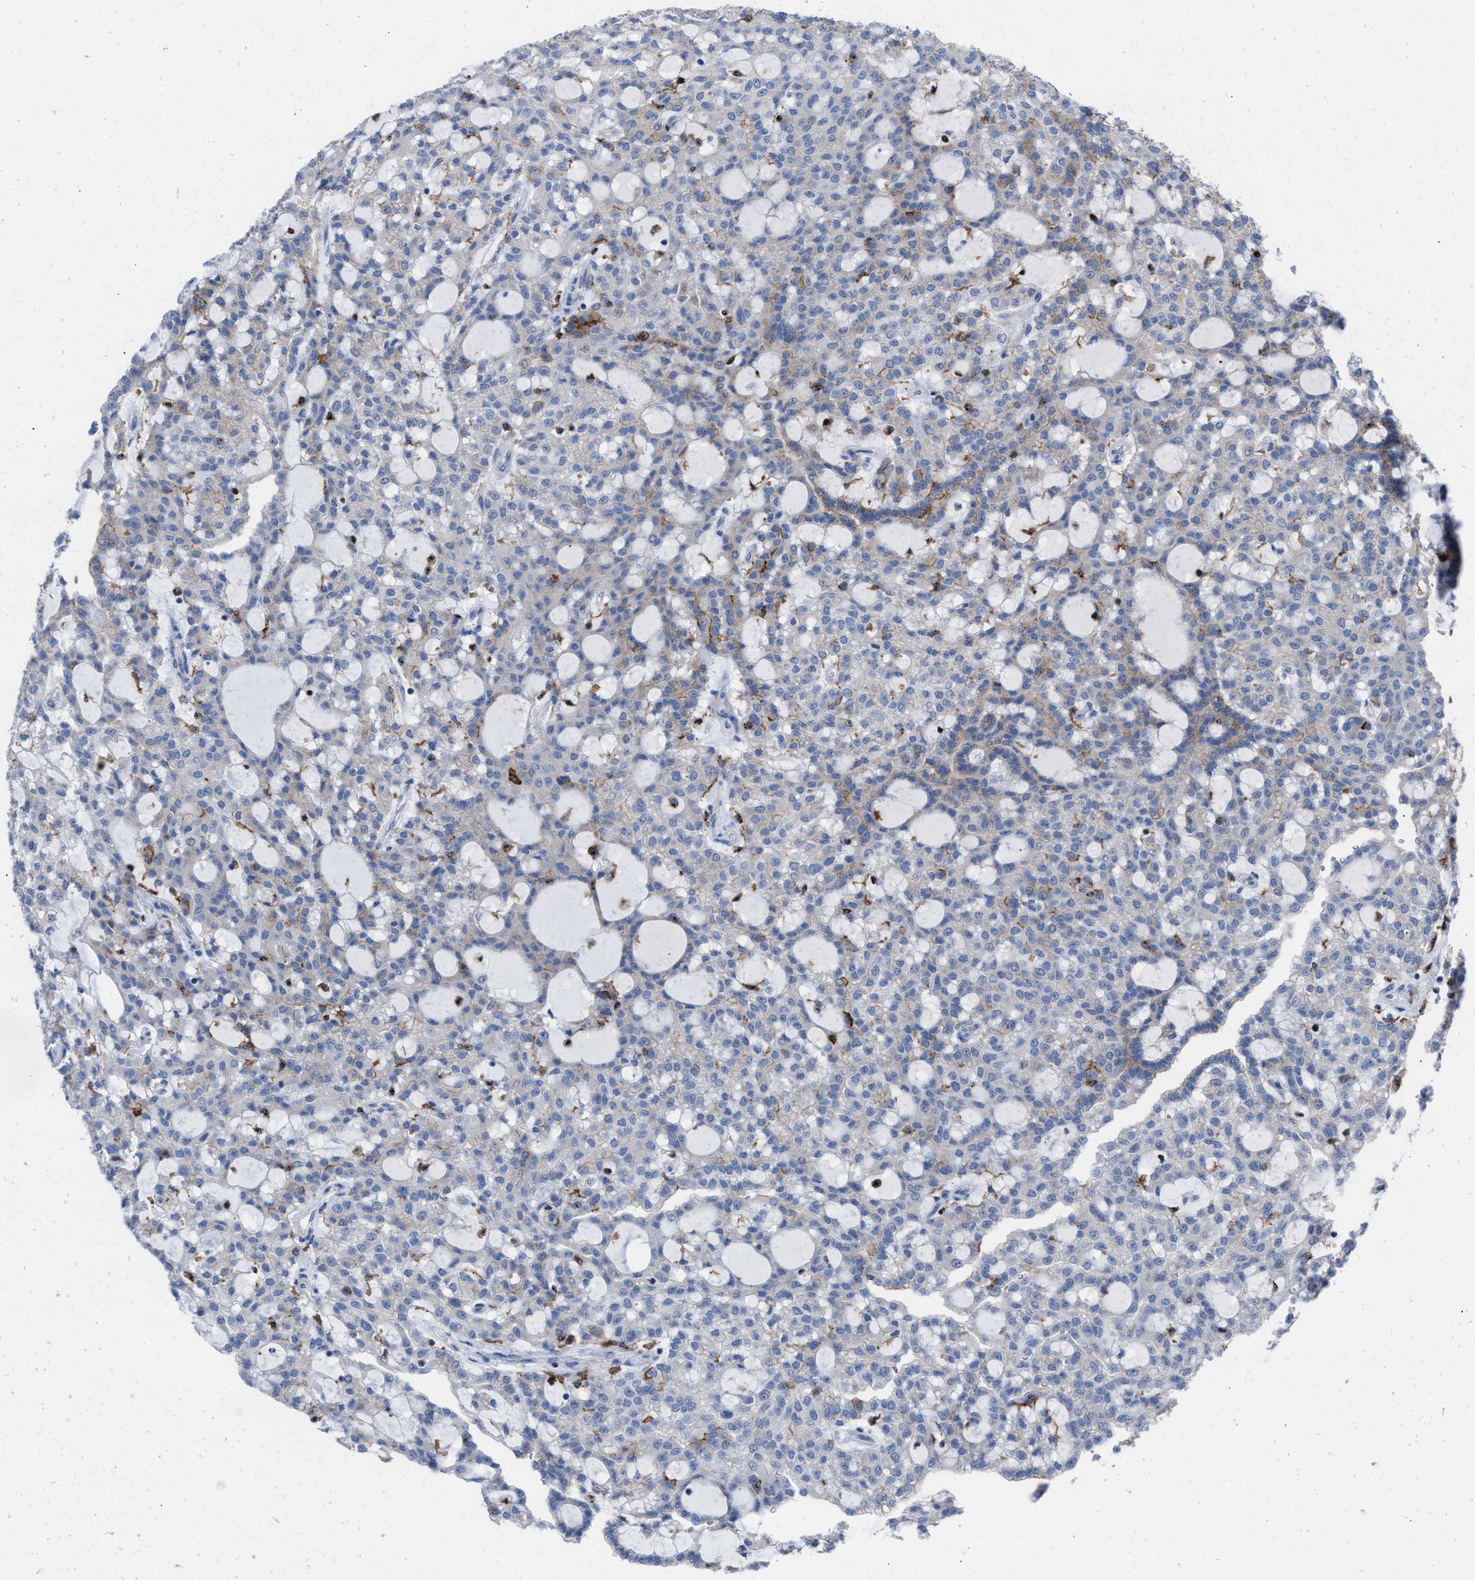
{"staining": {"intensity": "negative", "quantity": "none", "location": "none"}, "tissue": "renal cancer", "cell_type": "Tumor cells", "image_type": "cancer", "snomed": [{"axis": "morphology", "description": "Adenocarcinoma, NOS"}, {"axis": "topography", "description": "Kidney"}], "caption": "Protein analysis of adenocarcinoma (renal) demonstrates no significant positivity in tumor cells.", "gene": "SLC47A1", "patient": {"sex": "male", "age": 63}}